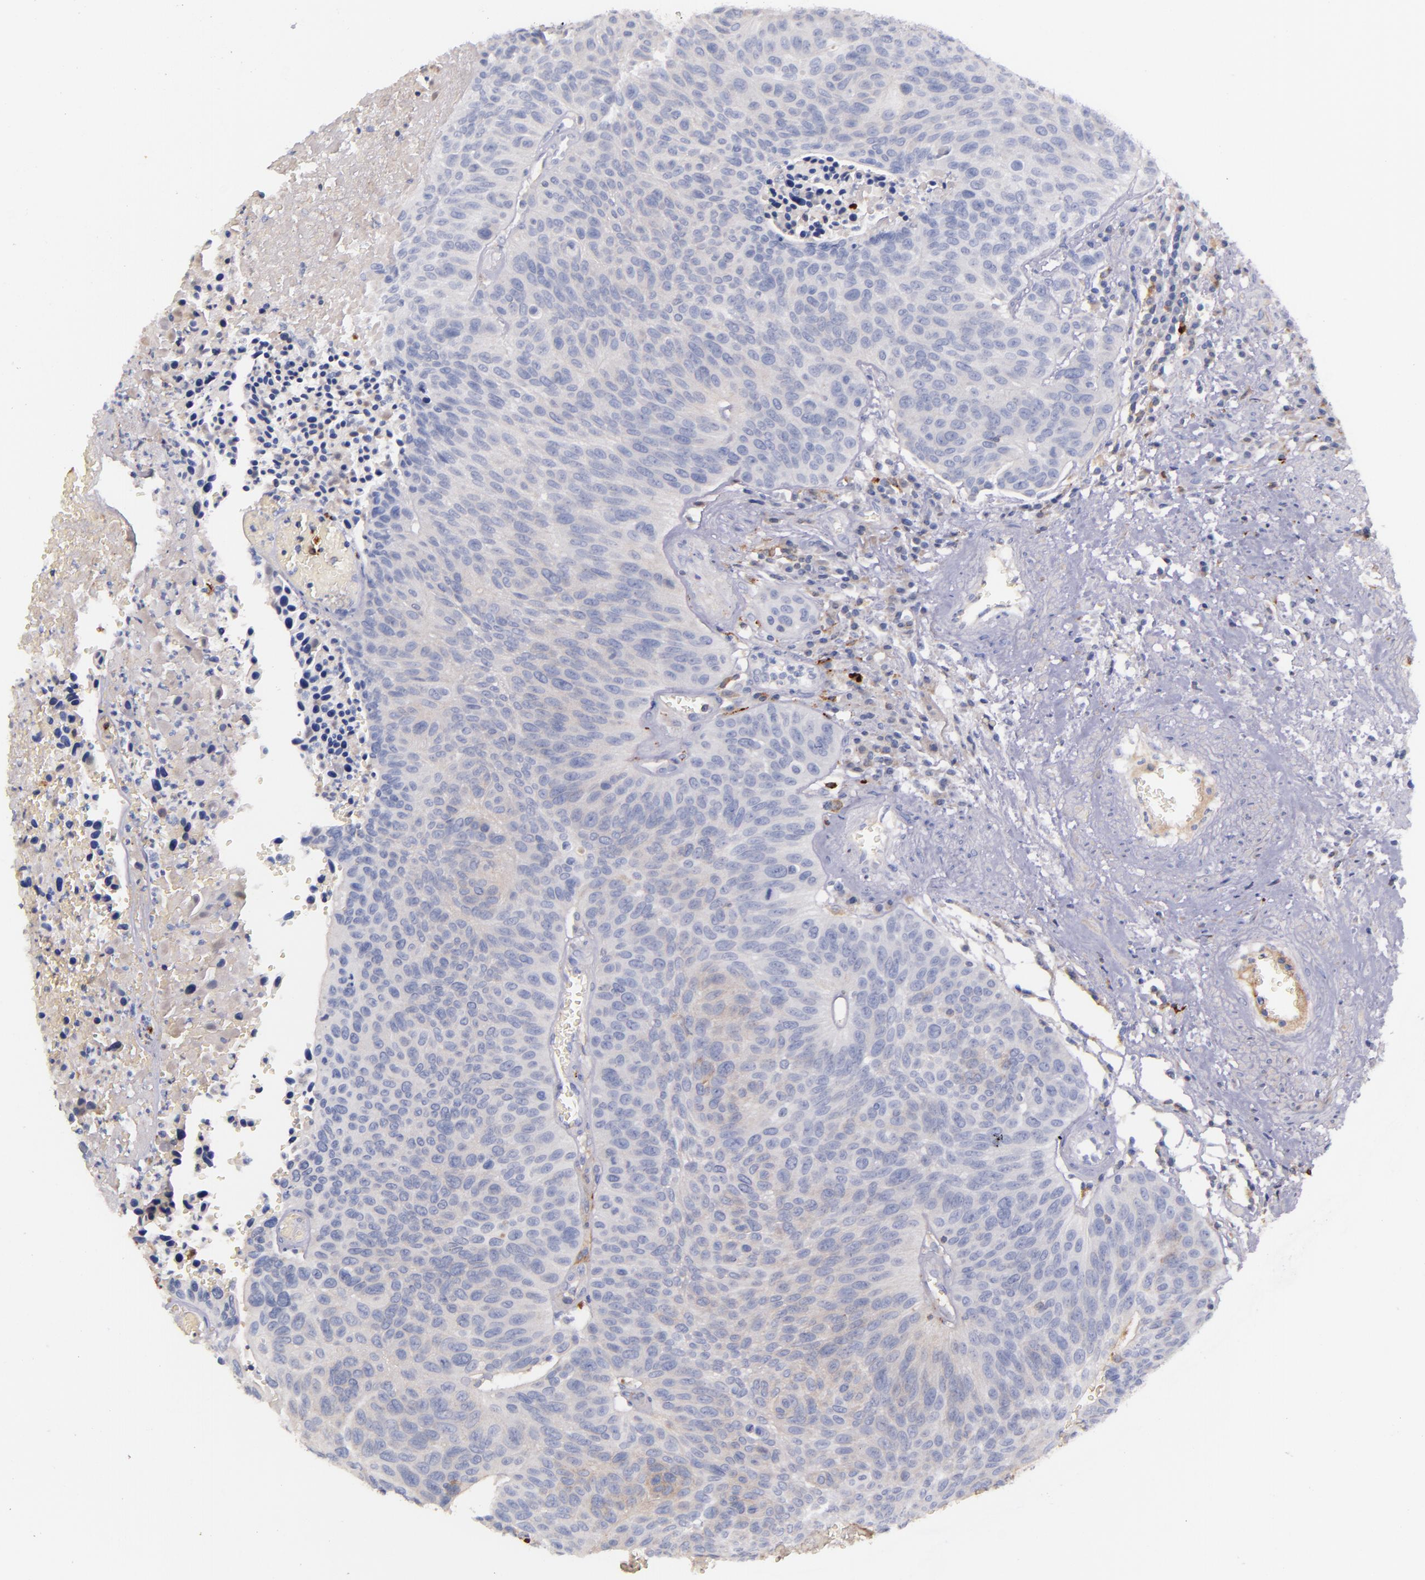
{"staining": {"intensity": "weak", "quantity": "25%-75%", "location": "cytoplasmic/membranous"}, "tissue": "urothelial cancer", "cell_type": "Tumor cells", "image_type": "cancer", "snomed": [{"axis": "morphology", "description": "Urothelial carcinoma, High grade"}, {"axis": "topography", "description": "Urinary bladder"}], "caption": "Tumor cells demonstrate weak cytoplasmic/membranous staining in approximately 25%-75% of cells in urothelial carcinoma (high-grade).", "gene": "KNG1", "patient": {"sex": "male", "age": 66}}